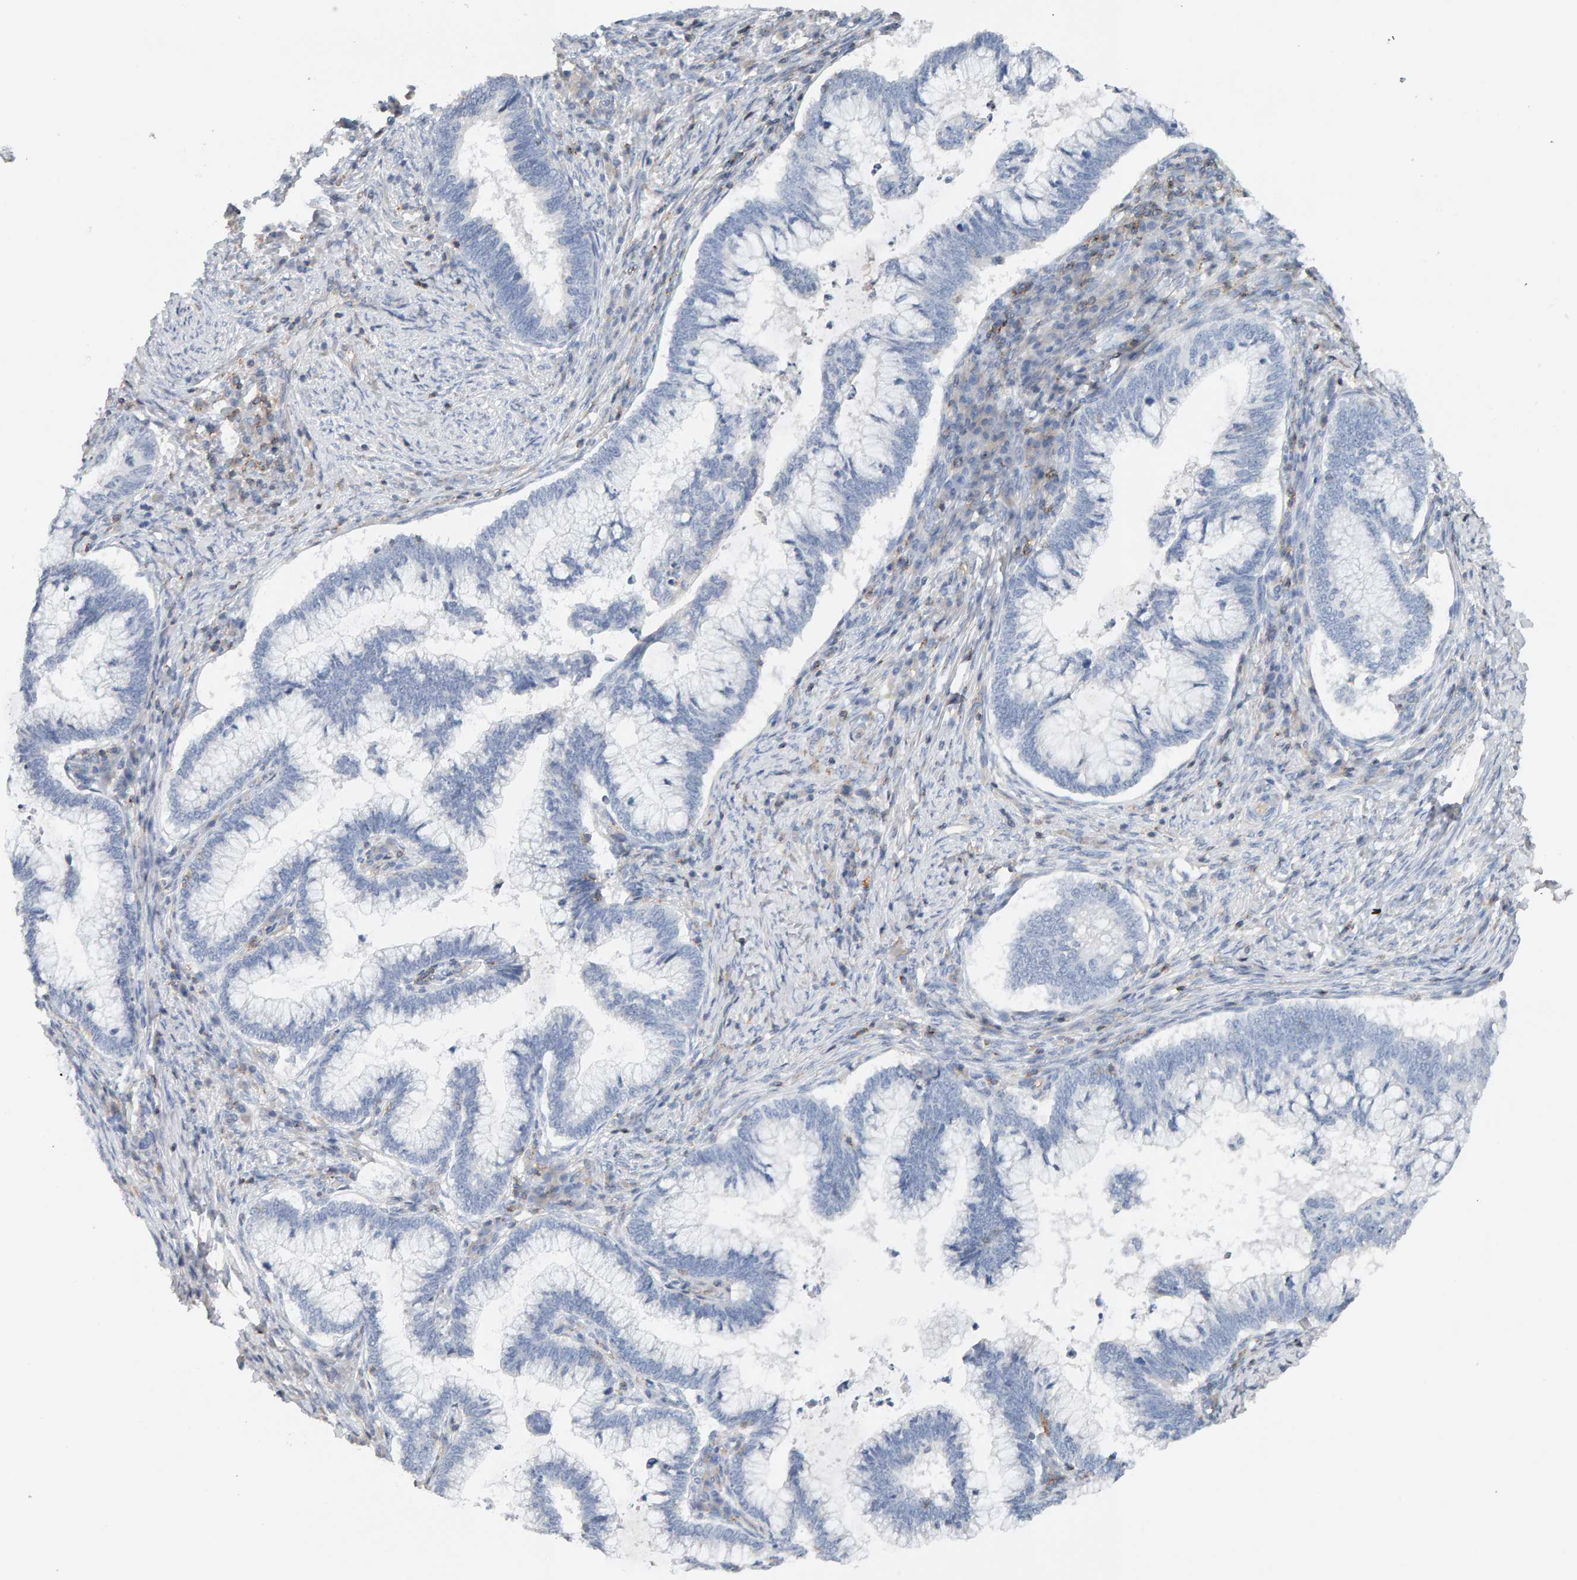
{"staining": {"intensity": "negative", "quantity": "none", "location": "none"}, "tissue": "cervical cancer", "cell_type": "Tumor cells", "image_type": "cancer", "snomed": [{"axis": "morphology", "description": "Adenocarcinoma, NOS"}, {"axis": "topography", "description": "Cervix"}], "caption": "A photomicrograph of human adenocarcinoma (cervical) is negative for staining in tumor cells.", "gene": "FYN", "patient": {"sex": "female", "age": 36}}